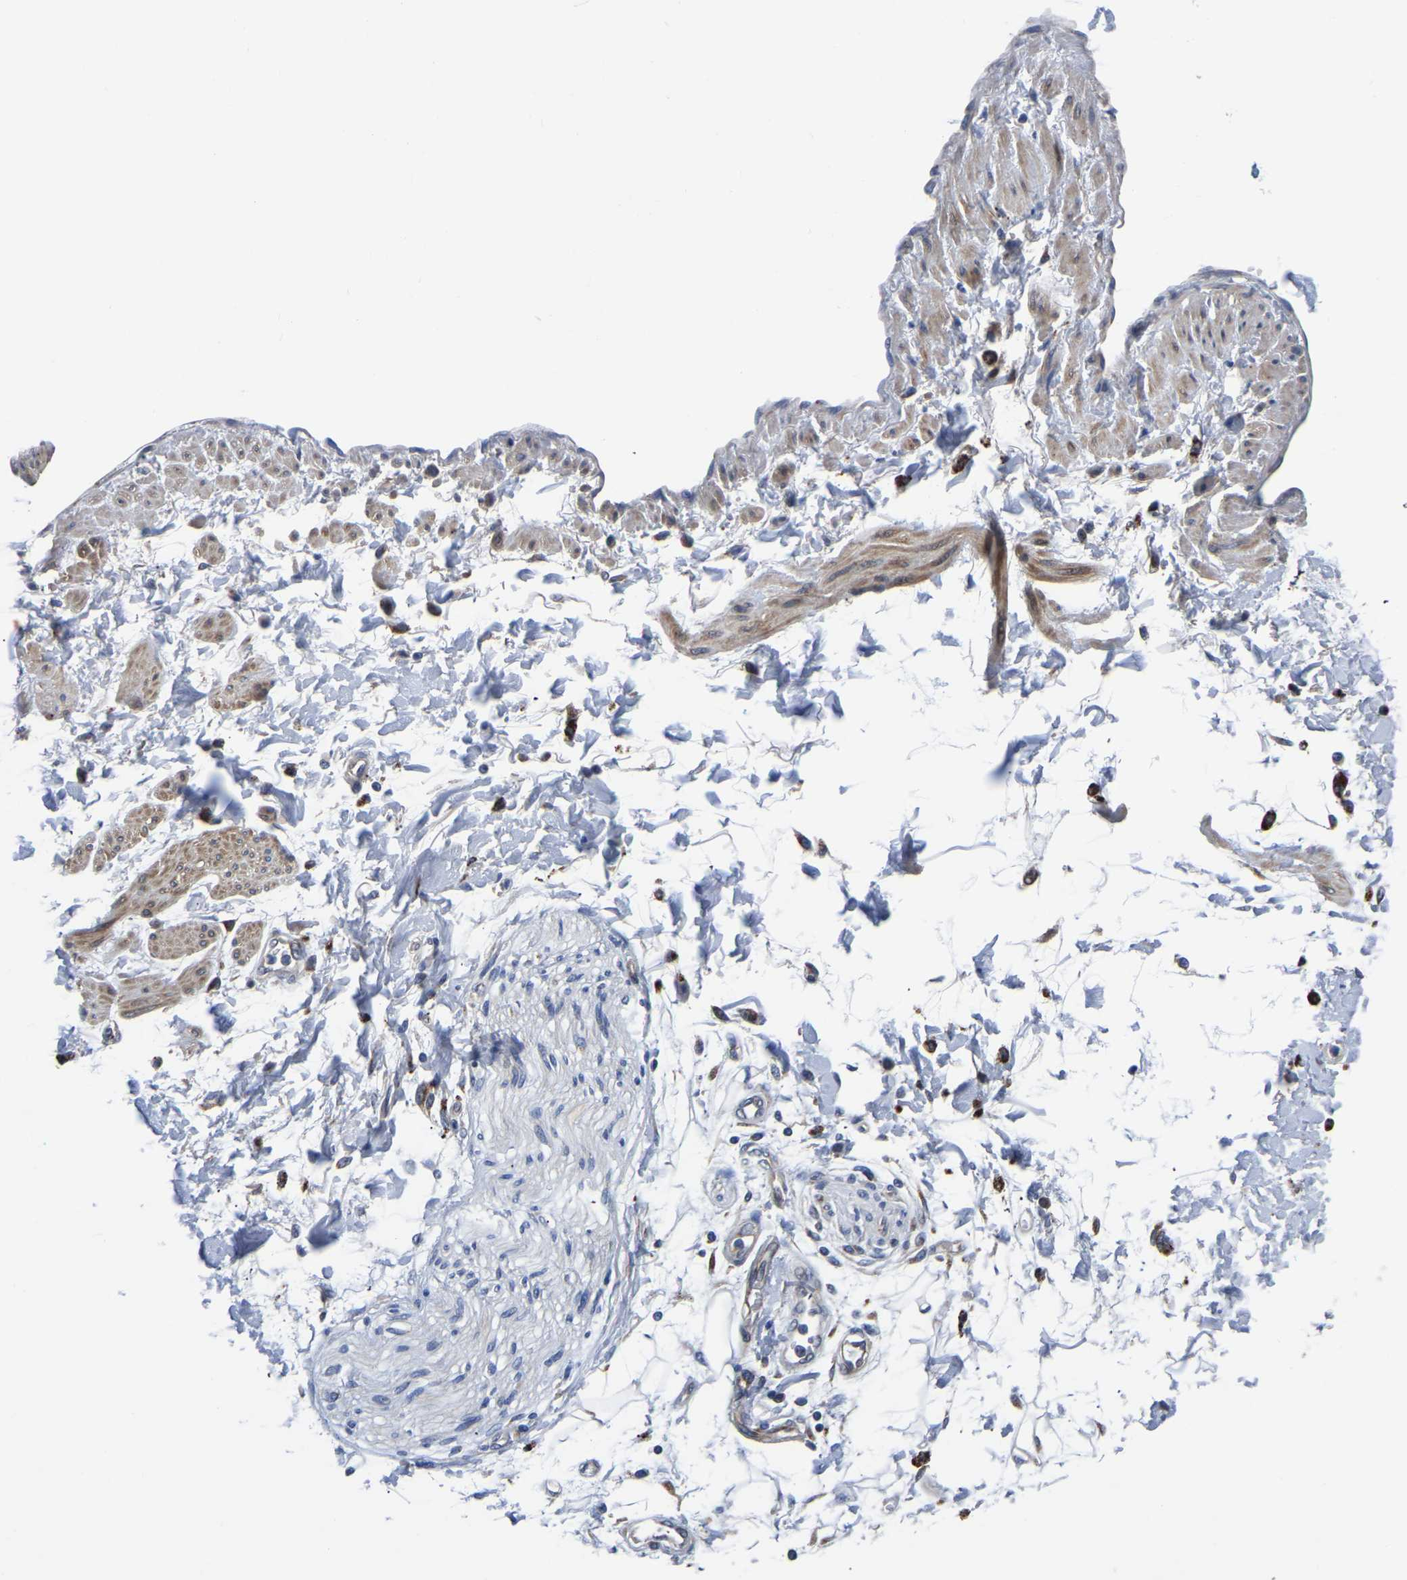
{"staining": {"intensity": "negative", "quantity": "none", "location": "none"}, "tissue": "adipose tissue", "cell_type": "Adipocytes", "image_type": "normal", "snomed": [{"axis": "morphology", "description": "Normal tissue, NOS"}, {"axis": "morphology", "description": "Adenocarcinoma, NOS"}, {"axis": "topography", "description": "Duodenum"}, {"axis": "topography", "description": "Peripheral nerve tissue"}], "caption": "The IHC photomicrograph has no significant expression in adipocytes of adipose tissue. (DAB (3,3'-diaminobenzidine) IHC, high magnification).", "gene": "PDLIM7", "patient": {"sex": "female", "age": 60}}